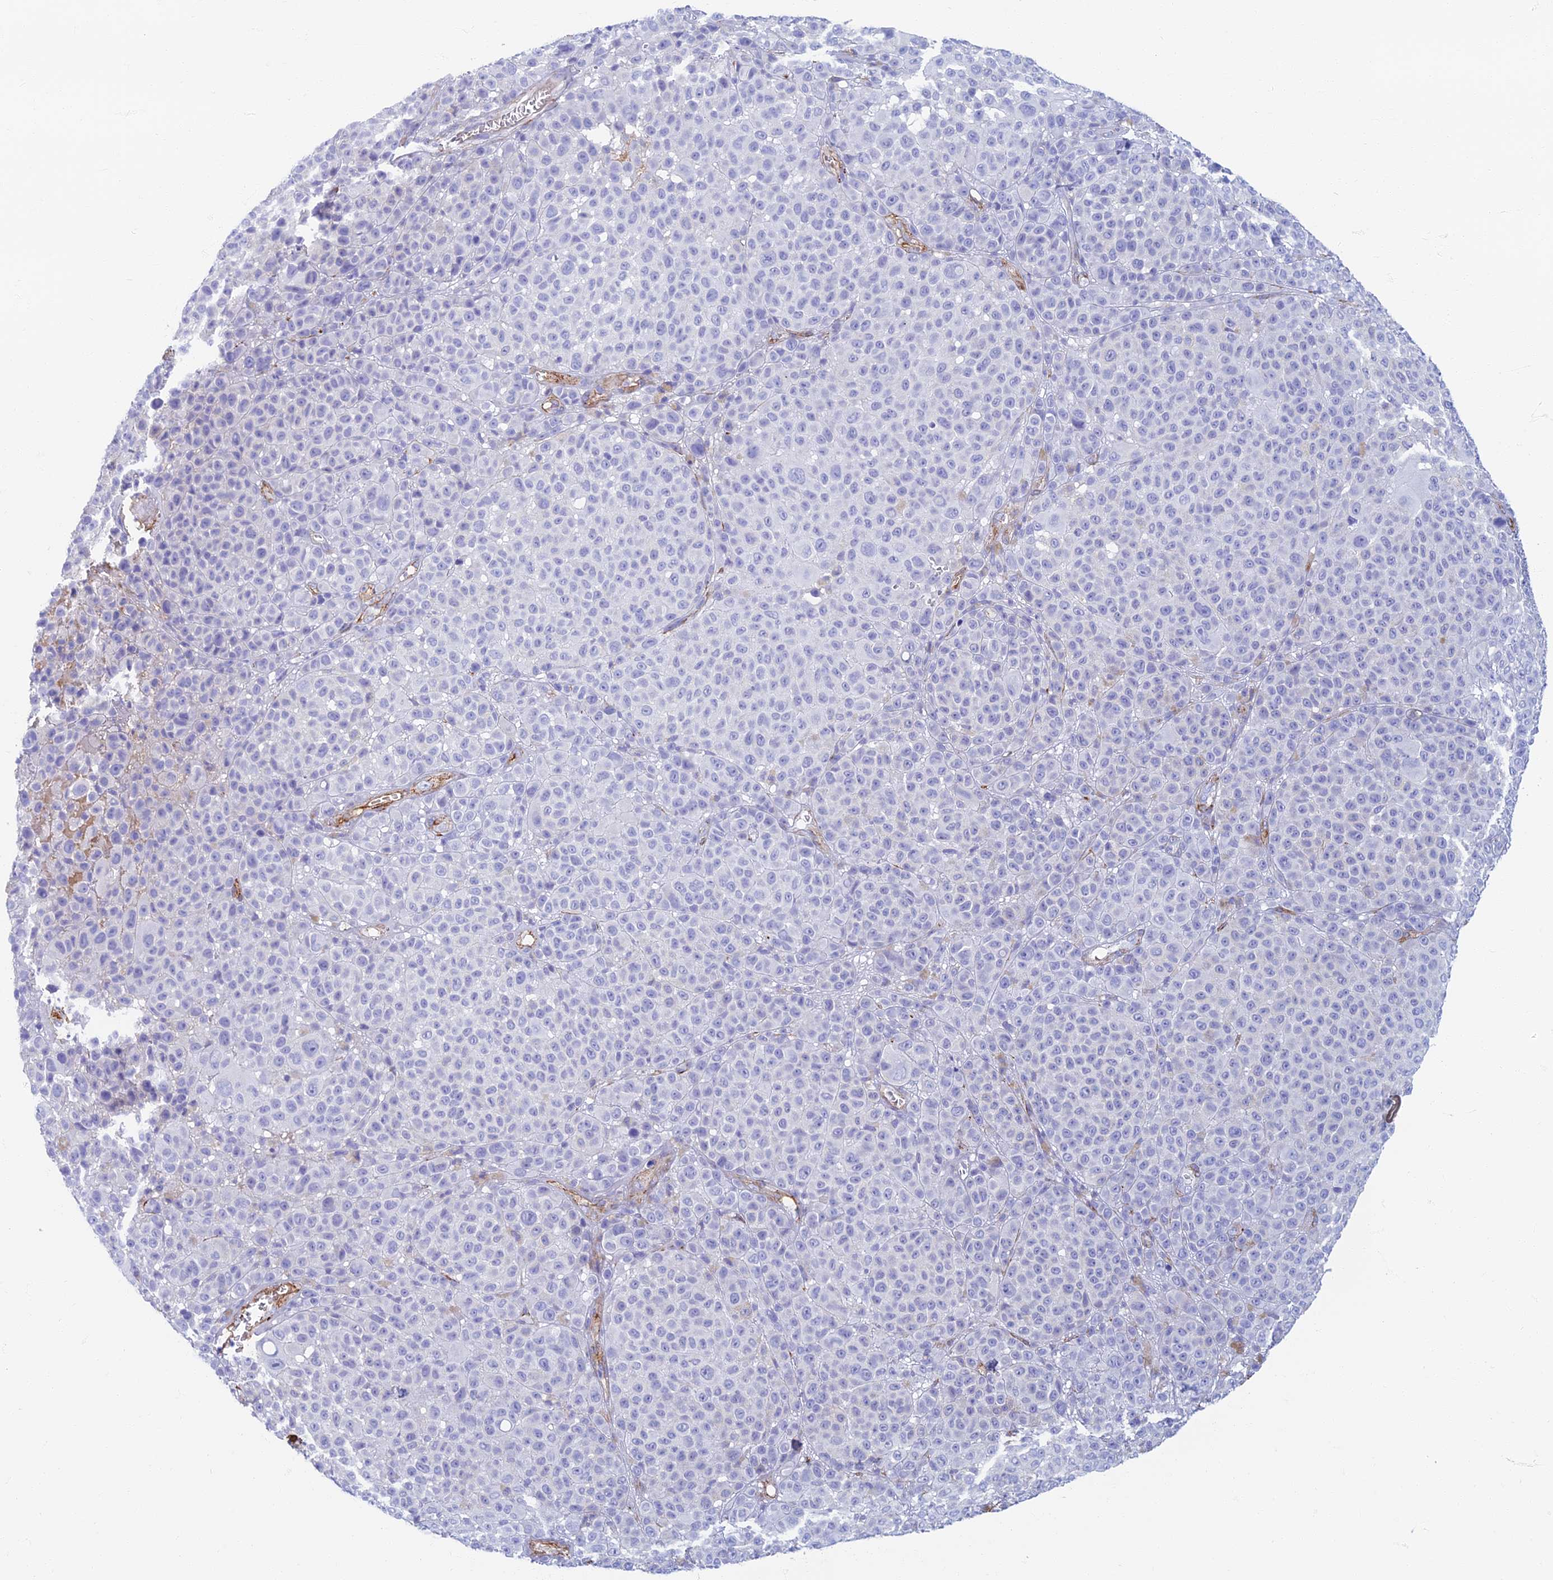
{"staining": {"intensity": "negative", "quantity": "none", "location": "none"}, "tissue": "melanoma", "cell_type": "Tumor cells", "image_type": "cancer", "snomed": [{"axis": "morphology", "description": "Malignant melanoma, NOS"}, {"axis": "topography", "description": "Skin"}], "caption": "Immunohistochemistry (IHC) of human malignant melanoma demonstrates no staining in tumor cells.", "gene": "ETFRF1", "patient": {"sex": "female", "age": 94}}